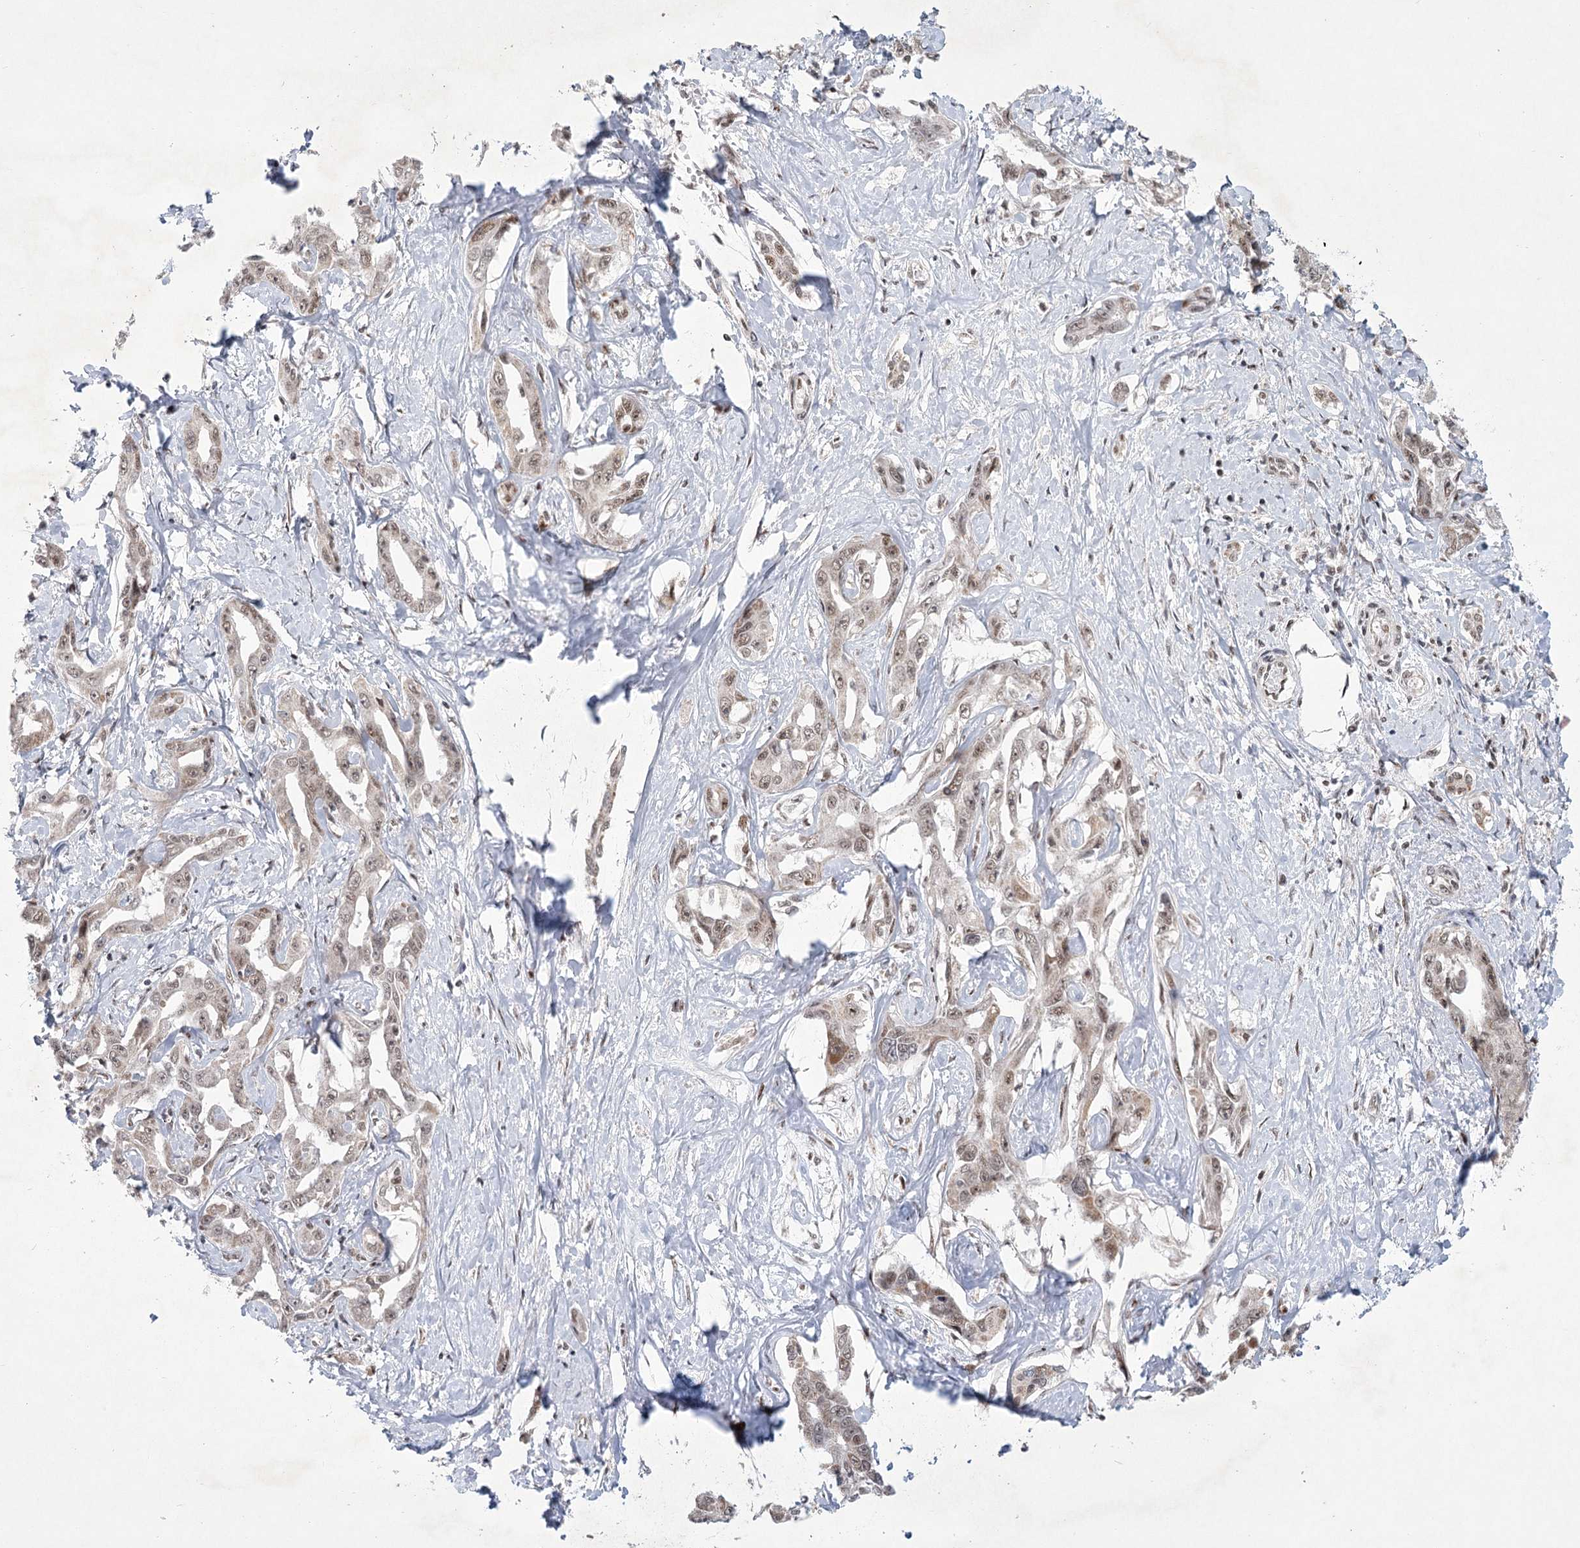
{"staining": {"intensity": "weak", "quantity": ">75%", "location": "nuclear"}, "tissue": "liver cancer", "cell_type": "Tumor cells", "image_type": "cancer", "snomed": [{"axis": "morphology", "description": "Cholangiocarcinoma"}, {"axis": "topography", "description": "Liver"}], "caption": "Protein positivity by immunohistochemistry (IHC) exhibits weak nuclear positivity in about >75% of tumor cells in liver cancer. (Stains: DAB in brown, nuclei in blue, Microscopy: brightfield microscopy at high magnification).", "gene": "CIB4", "patient": {"sex": "male", "age": 59}}